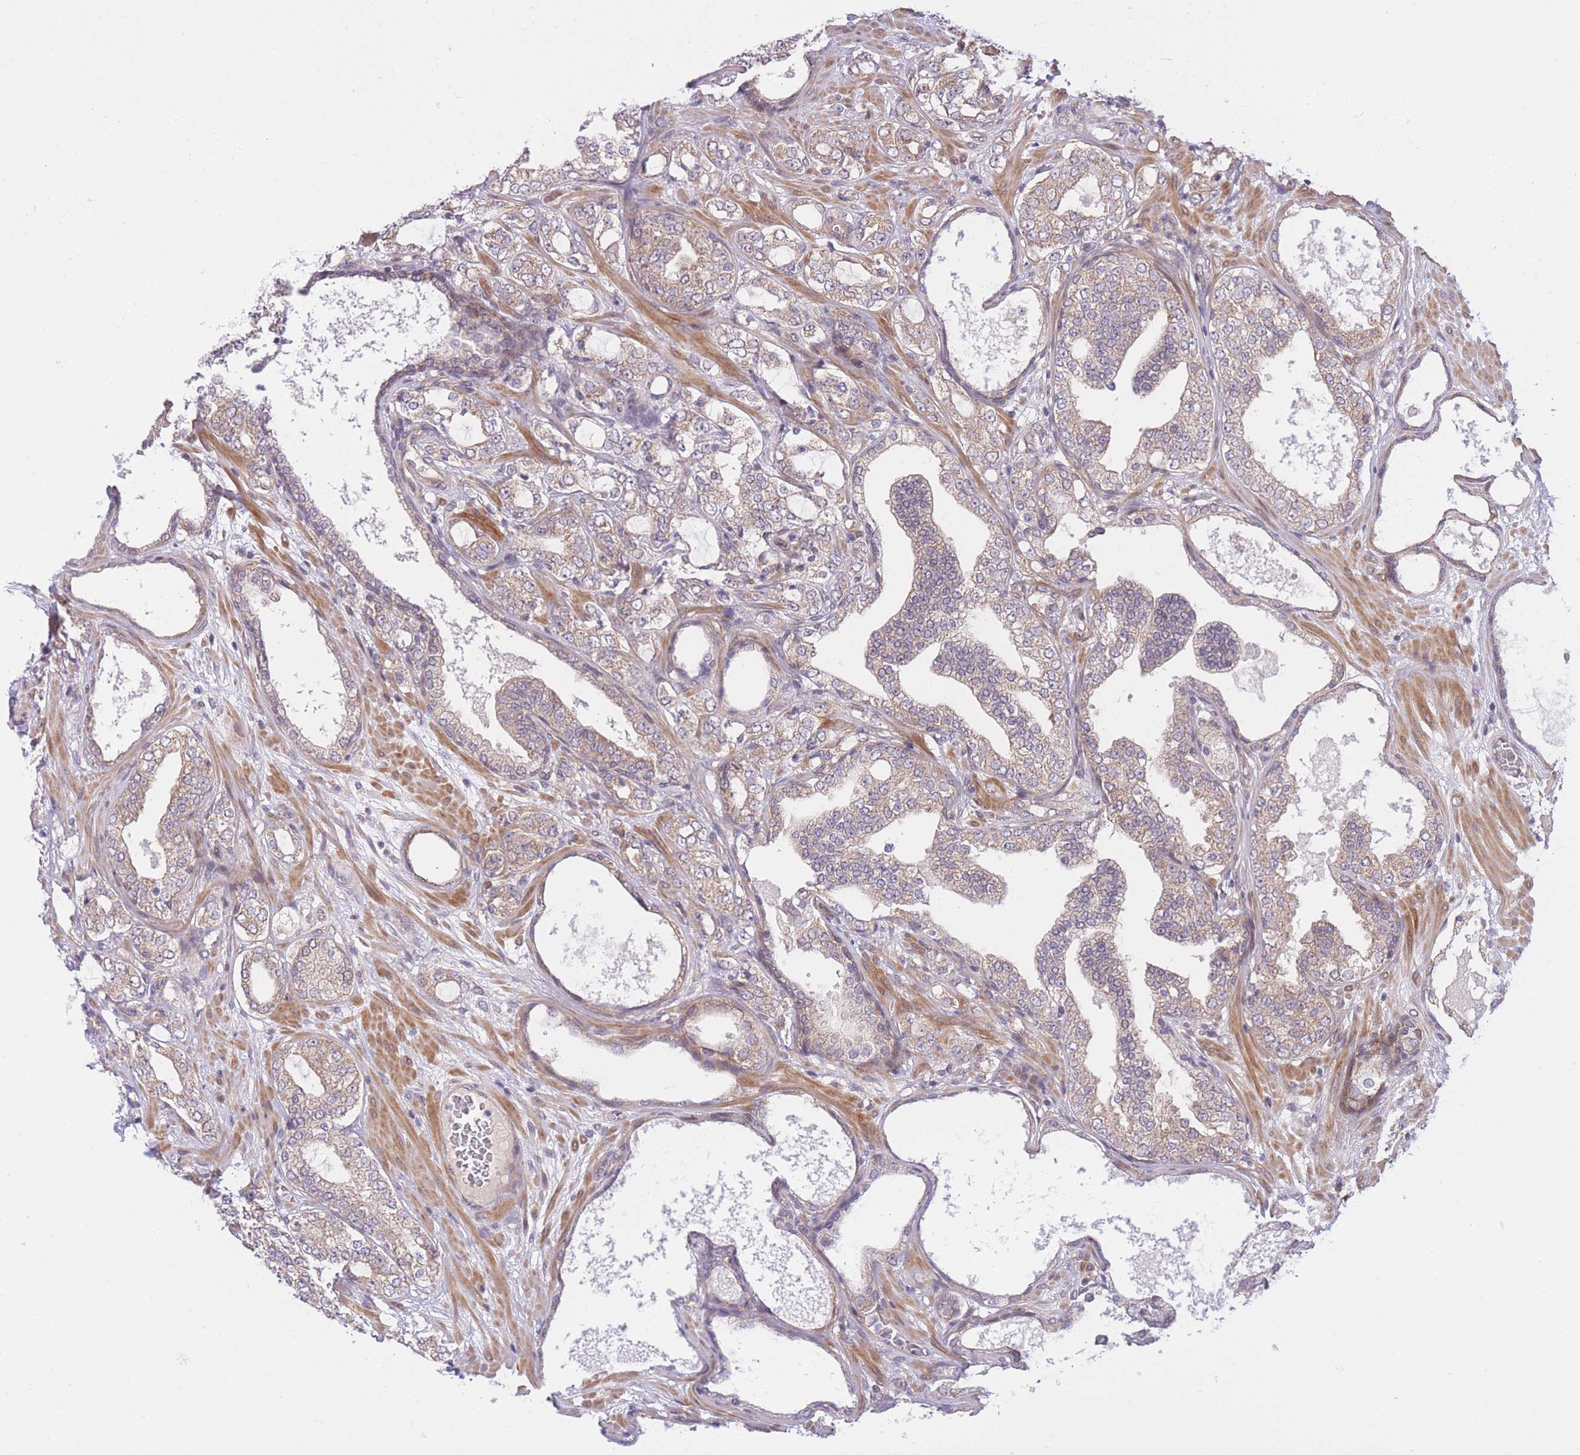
{"staining": {"intensity": "weak", "quantity": ">75%", "location": "cytoplasmic/membranous"}, "tissue": "prostate cancer", "cell_type": "Tumor cells", "image_type": "cancer", "snomed": [{"axis": "morphology", "description": "Adenocarcinoma, High grade"}, {"axis": "topography", "description": "Prostate"}], "caption": "The photomicrograph shows immunohistochemical staining of prostate cancer. There is weak cytoplasmic/membranous staining is appreciated in approximately >75% of tumor cells.", "gene": "CDC25B", "patient": {"sex": "male", "age": 64}}